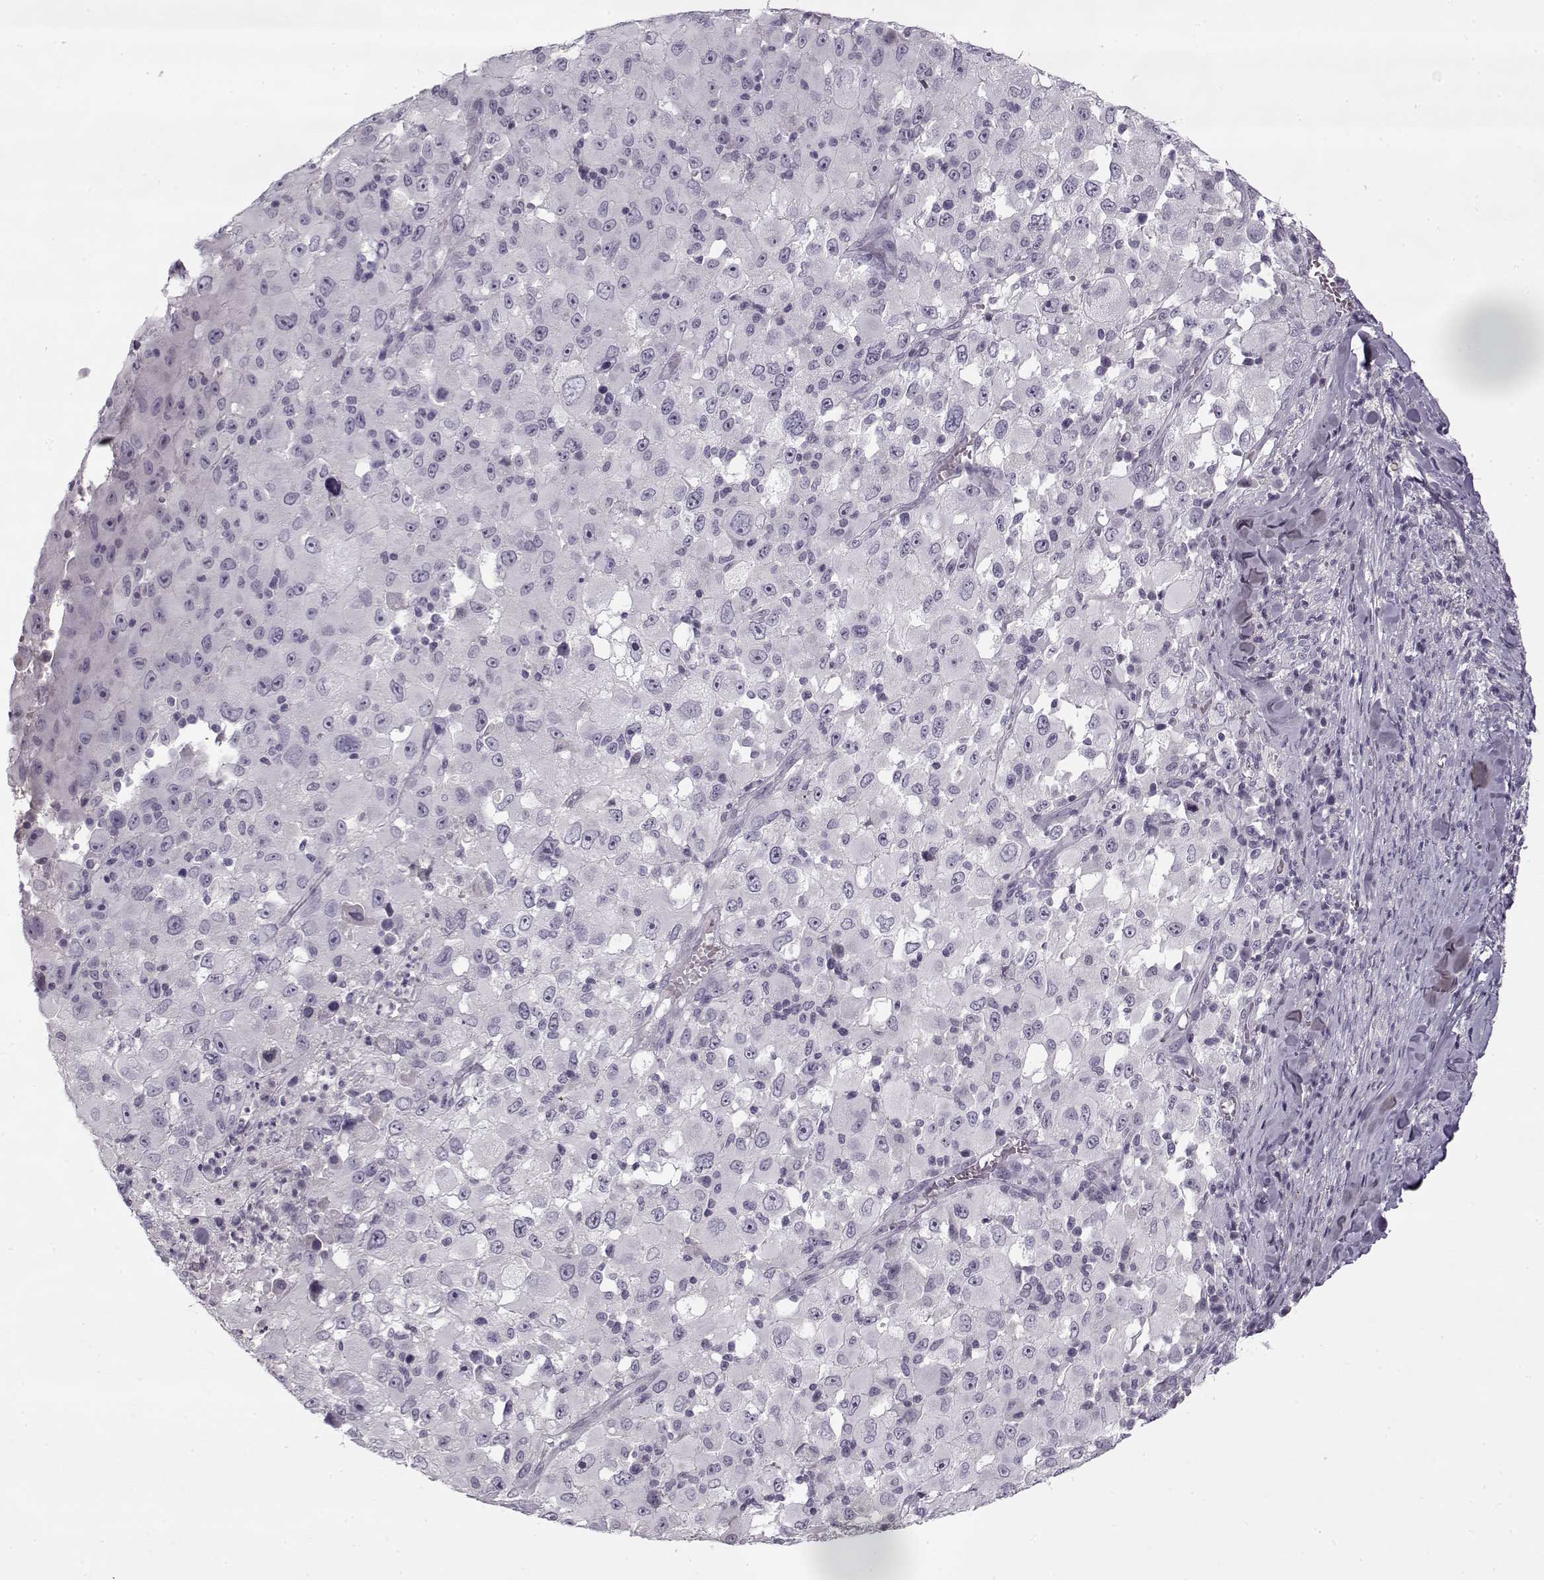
{"staining": {"intensity": "negative", "quantity": "none", "location": "none"}, "tissue": "melanoma", "cell_type": "Tumor cells", "image_type": "cancer", "snomed": [{"axis": "morphology", "description": "Malignant melanoma, Metastatic site"}, {"axis": "topography", "description": "Soft tissue"}], "caption": "Histopathology image shows no significant protein positivity in tumor cells of malignant melanoma (metastatic site). The staining is performed using DAB (3,3'-diaminobenzidine) brown chromogen with nuclei counter-stained in using hematoxylin.", "gene": "PNMT", "patient": {"sex": "male", "age": 50}}